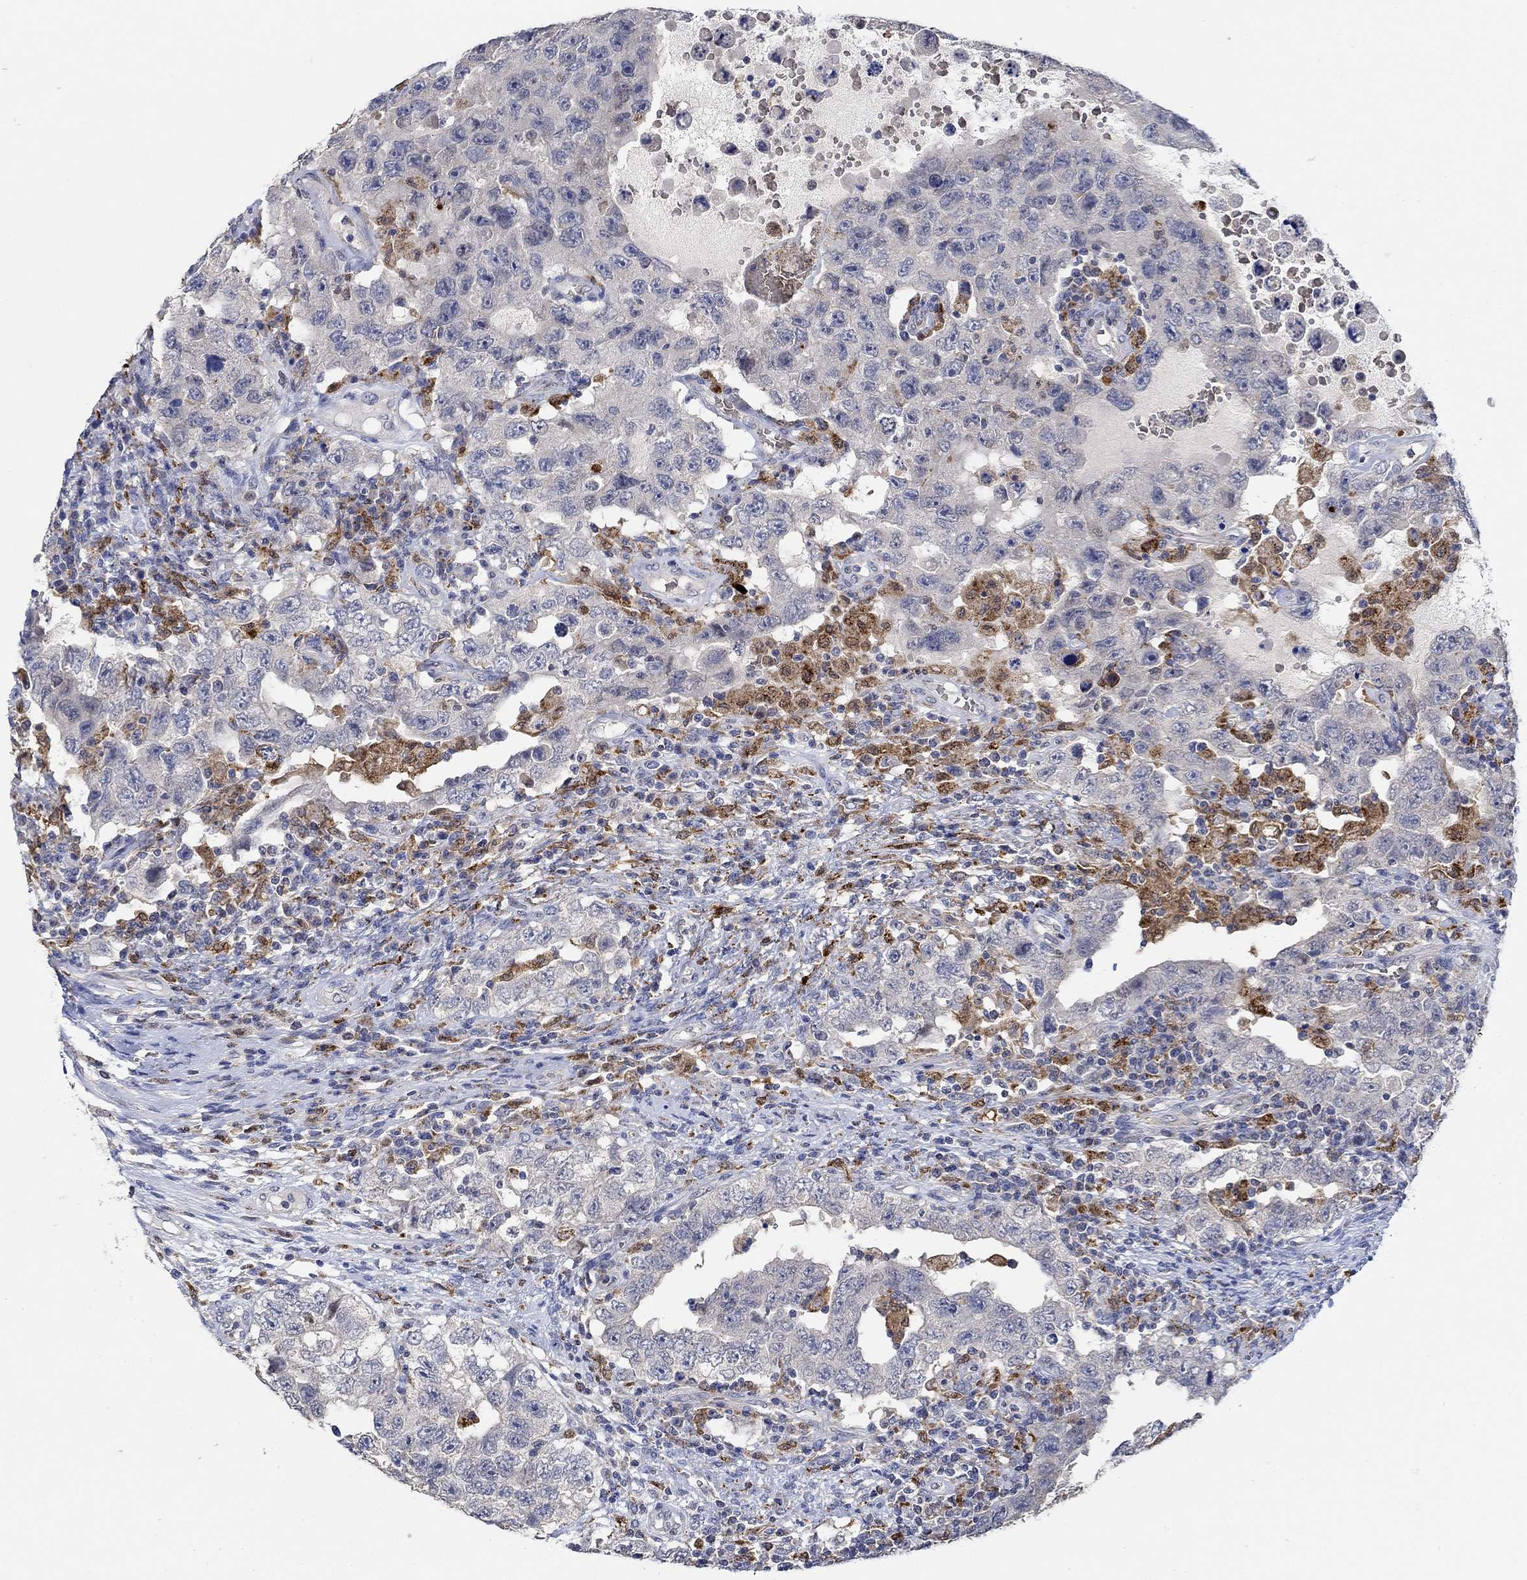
{"staining": {"intensity": "negative", "quantity": "none", "location": "none"}, "tissue": "testis cancer", "cell_type": "Tumor cells", "image_type": "cancer", "snomed": [{"axis": "morphology", "description": "Carcinoma, Embryonal, NOS"}, {"axis": "topography", "description": "Testis"}], "caption": "Protein analysis of testis cancer (embryonal carcinoma) exhibits no significant positivity in tumor cells.", "gene": "MPP1", "patient": {"sex": "male", "age": 26}}